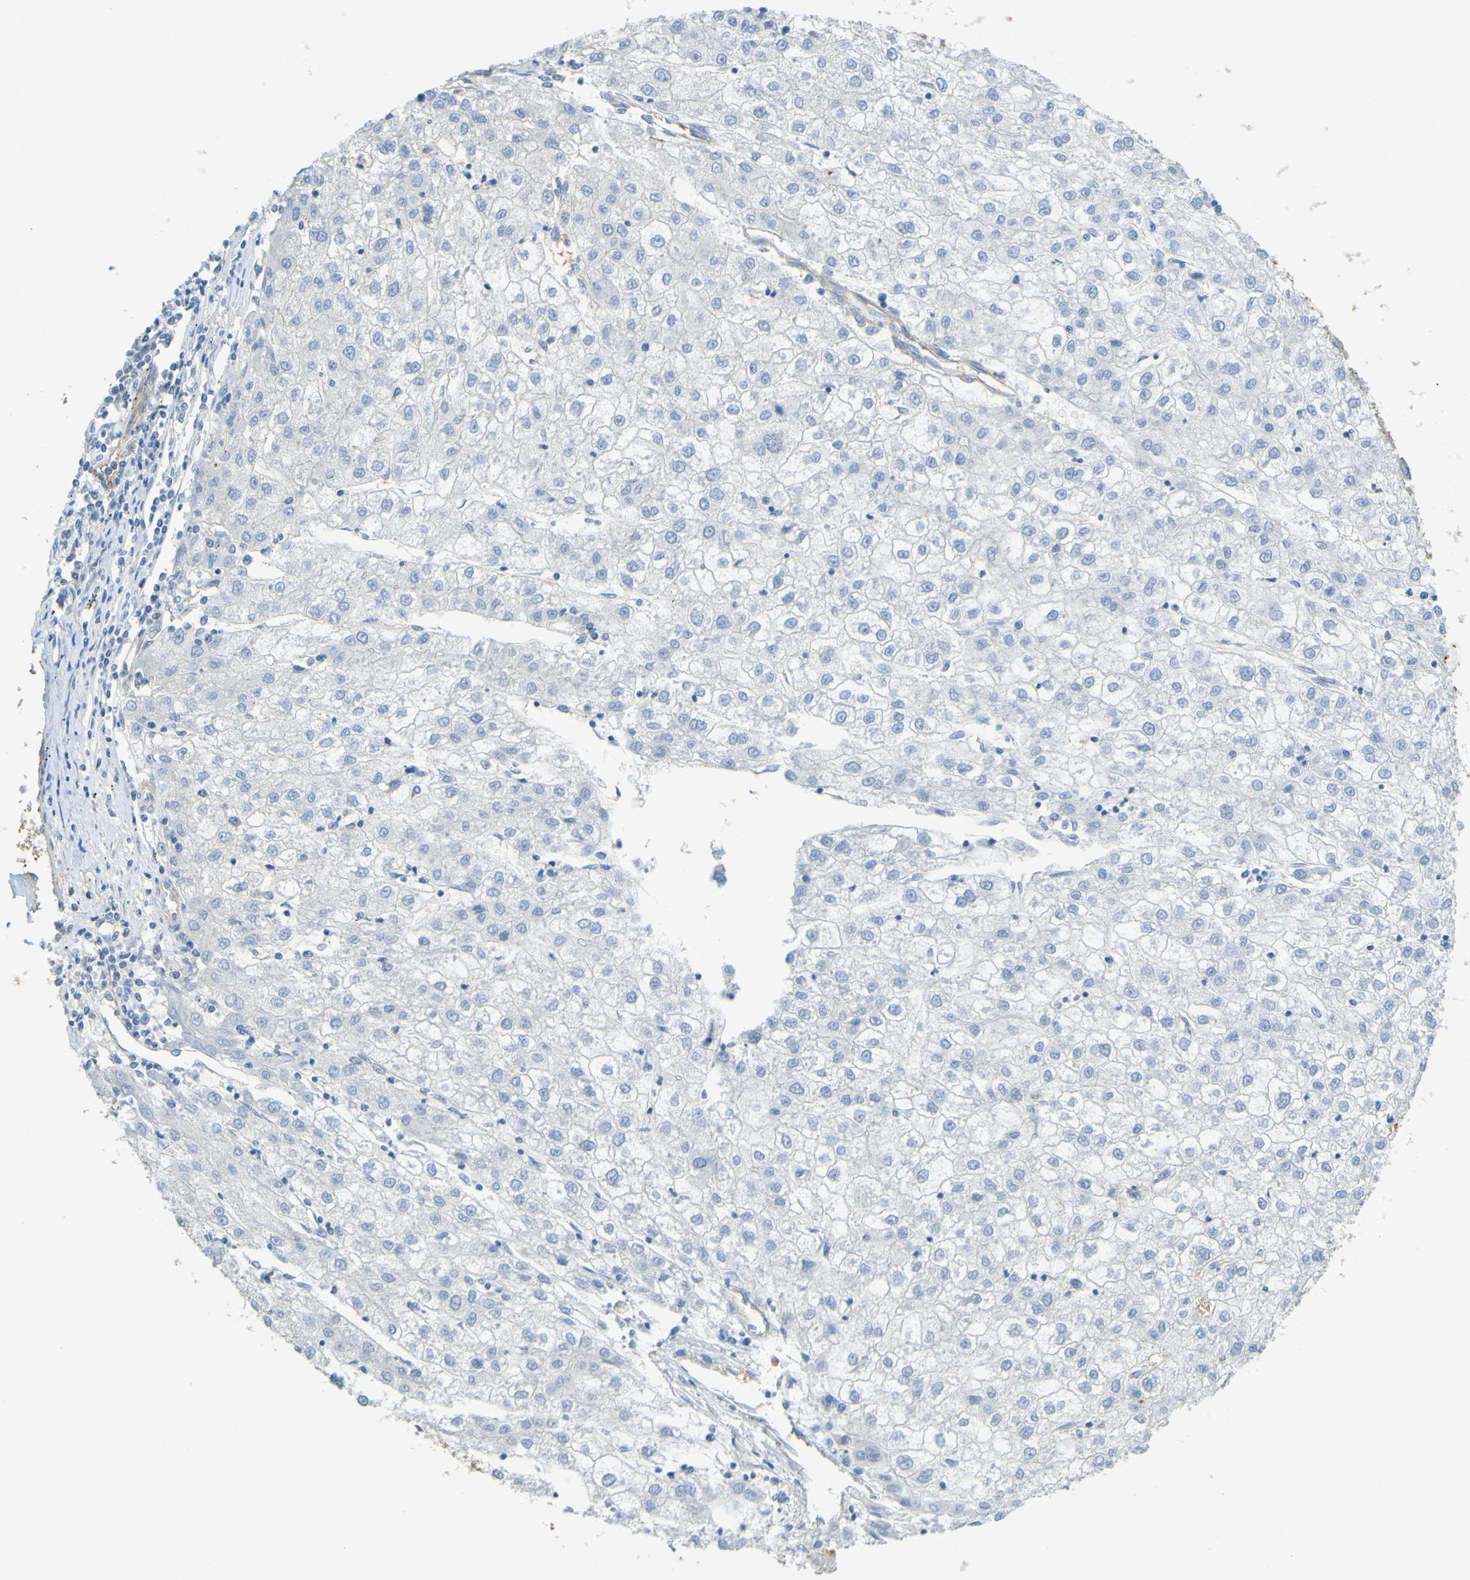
{"staining": {"intensity": "negative", "quantity": "none", "location": "none"}, "tissue": "liver cancer", "cell_type": "Tumor cells", "image_type": "cancer", "snomed": [{"axis": "morphology", "description": "Carcinoma, Hepatocellular, NOS"}, {"axis": "topography", "description": "Liver"}], "caption": "High magnification brightfield microscopy of liver cancer stained with DAB (brown) and counterstained with hematoxylin (blue): tumor cells show no significant expression.", "gene": "PLXDC1", "patient": {"sex": "male", "age": 72}}